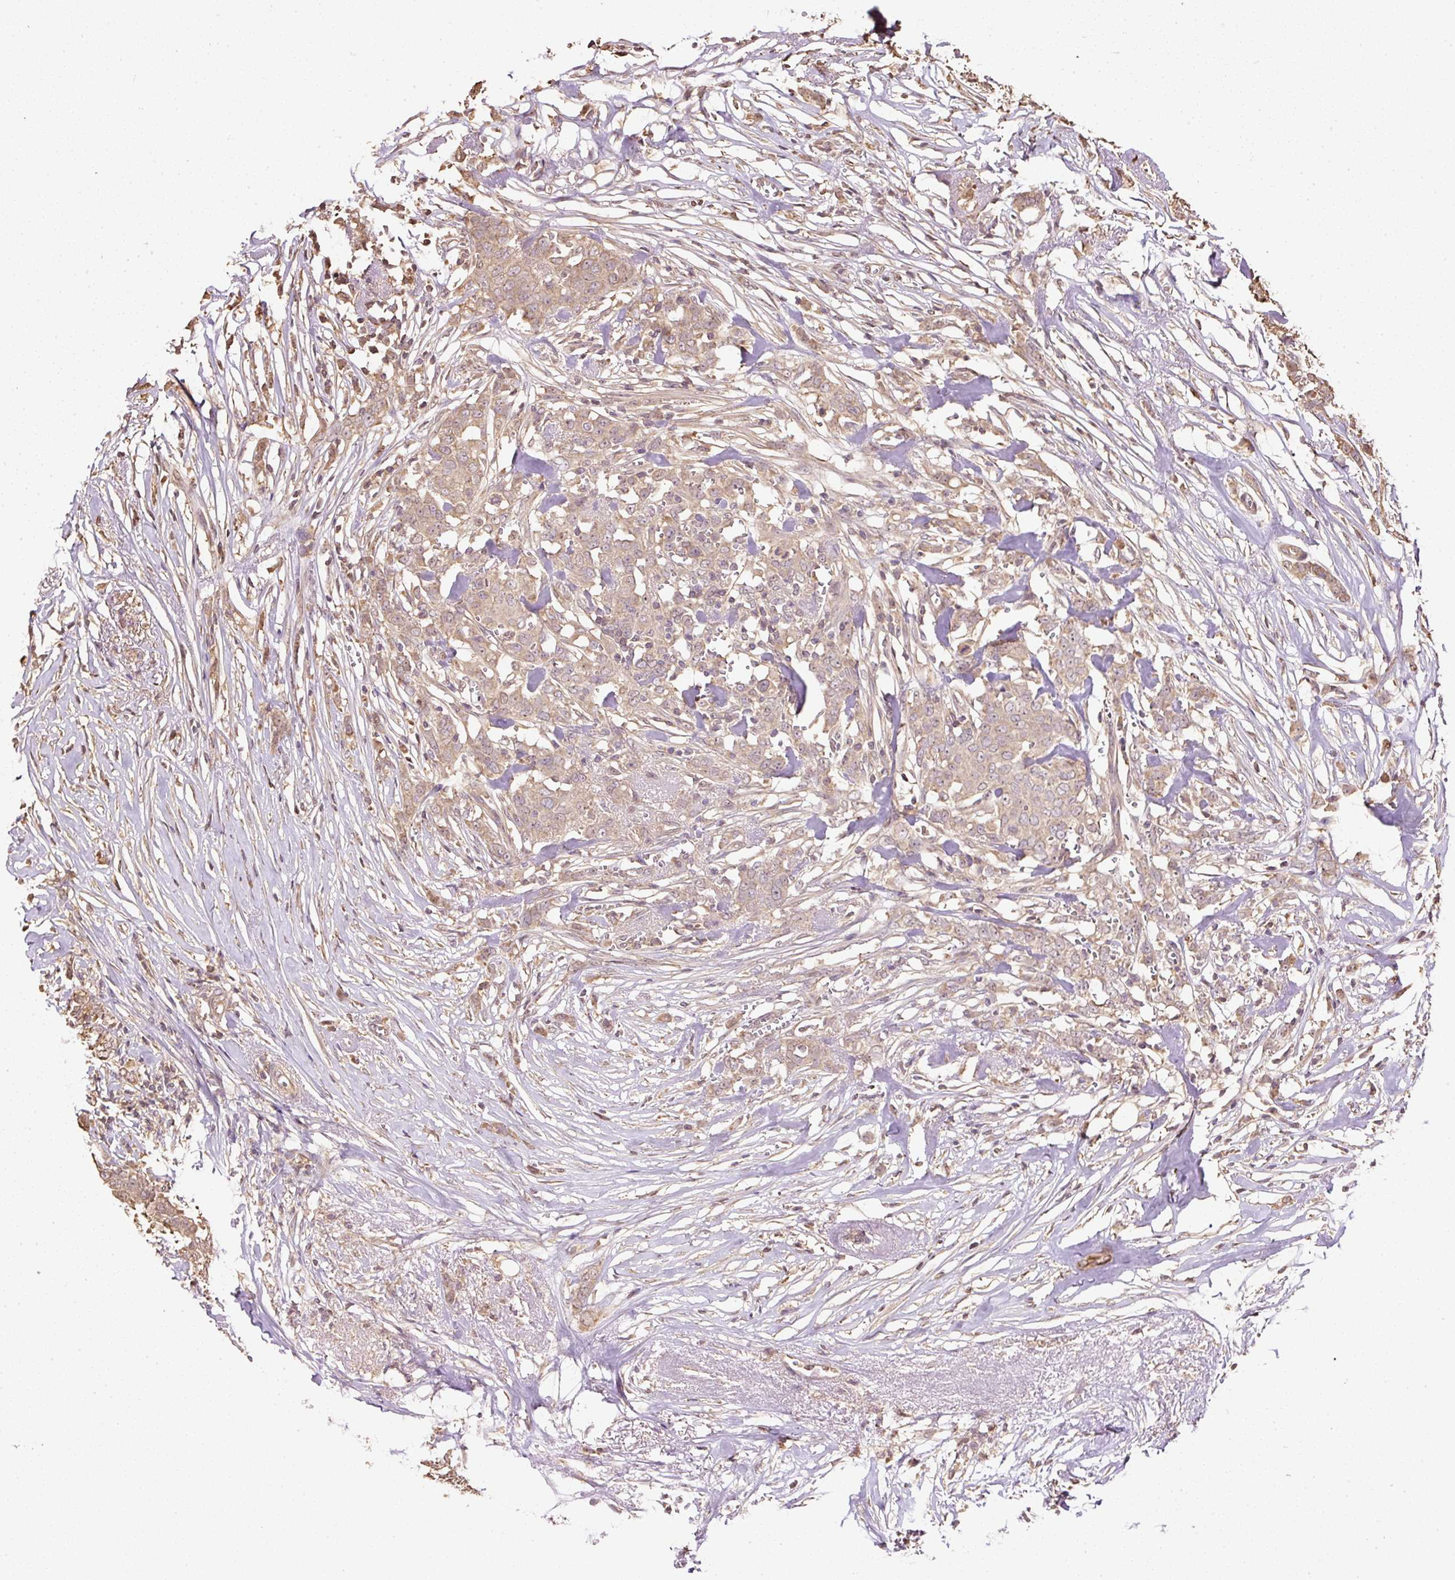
{"staining": {"intensity": "moderate", "quantity": ">75%", "location": "cytoplasmic/membranous"}, "tissue": "breast cancer", "cell_type": "Tumor cells", "image_type": "cancer", "snomed": [{"axis": "morphology", "description": "Lobular carcinoma"}, {"axis": "topography", "description": "Breast"}], "caption": "DAB (3,3'-diaminobenzidine) immunohistochemical staining of lobular carcinoma (breast) shows moderate cytoplasmic/membranous protein staining in about >75% of tumor cells. (DAB (3,3'-diaminobenzidine) IHC with brightfield microscopy, high magnification).", "gene": "TMEM170B", "patient": {"sex": "female", "age": 91}}